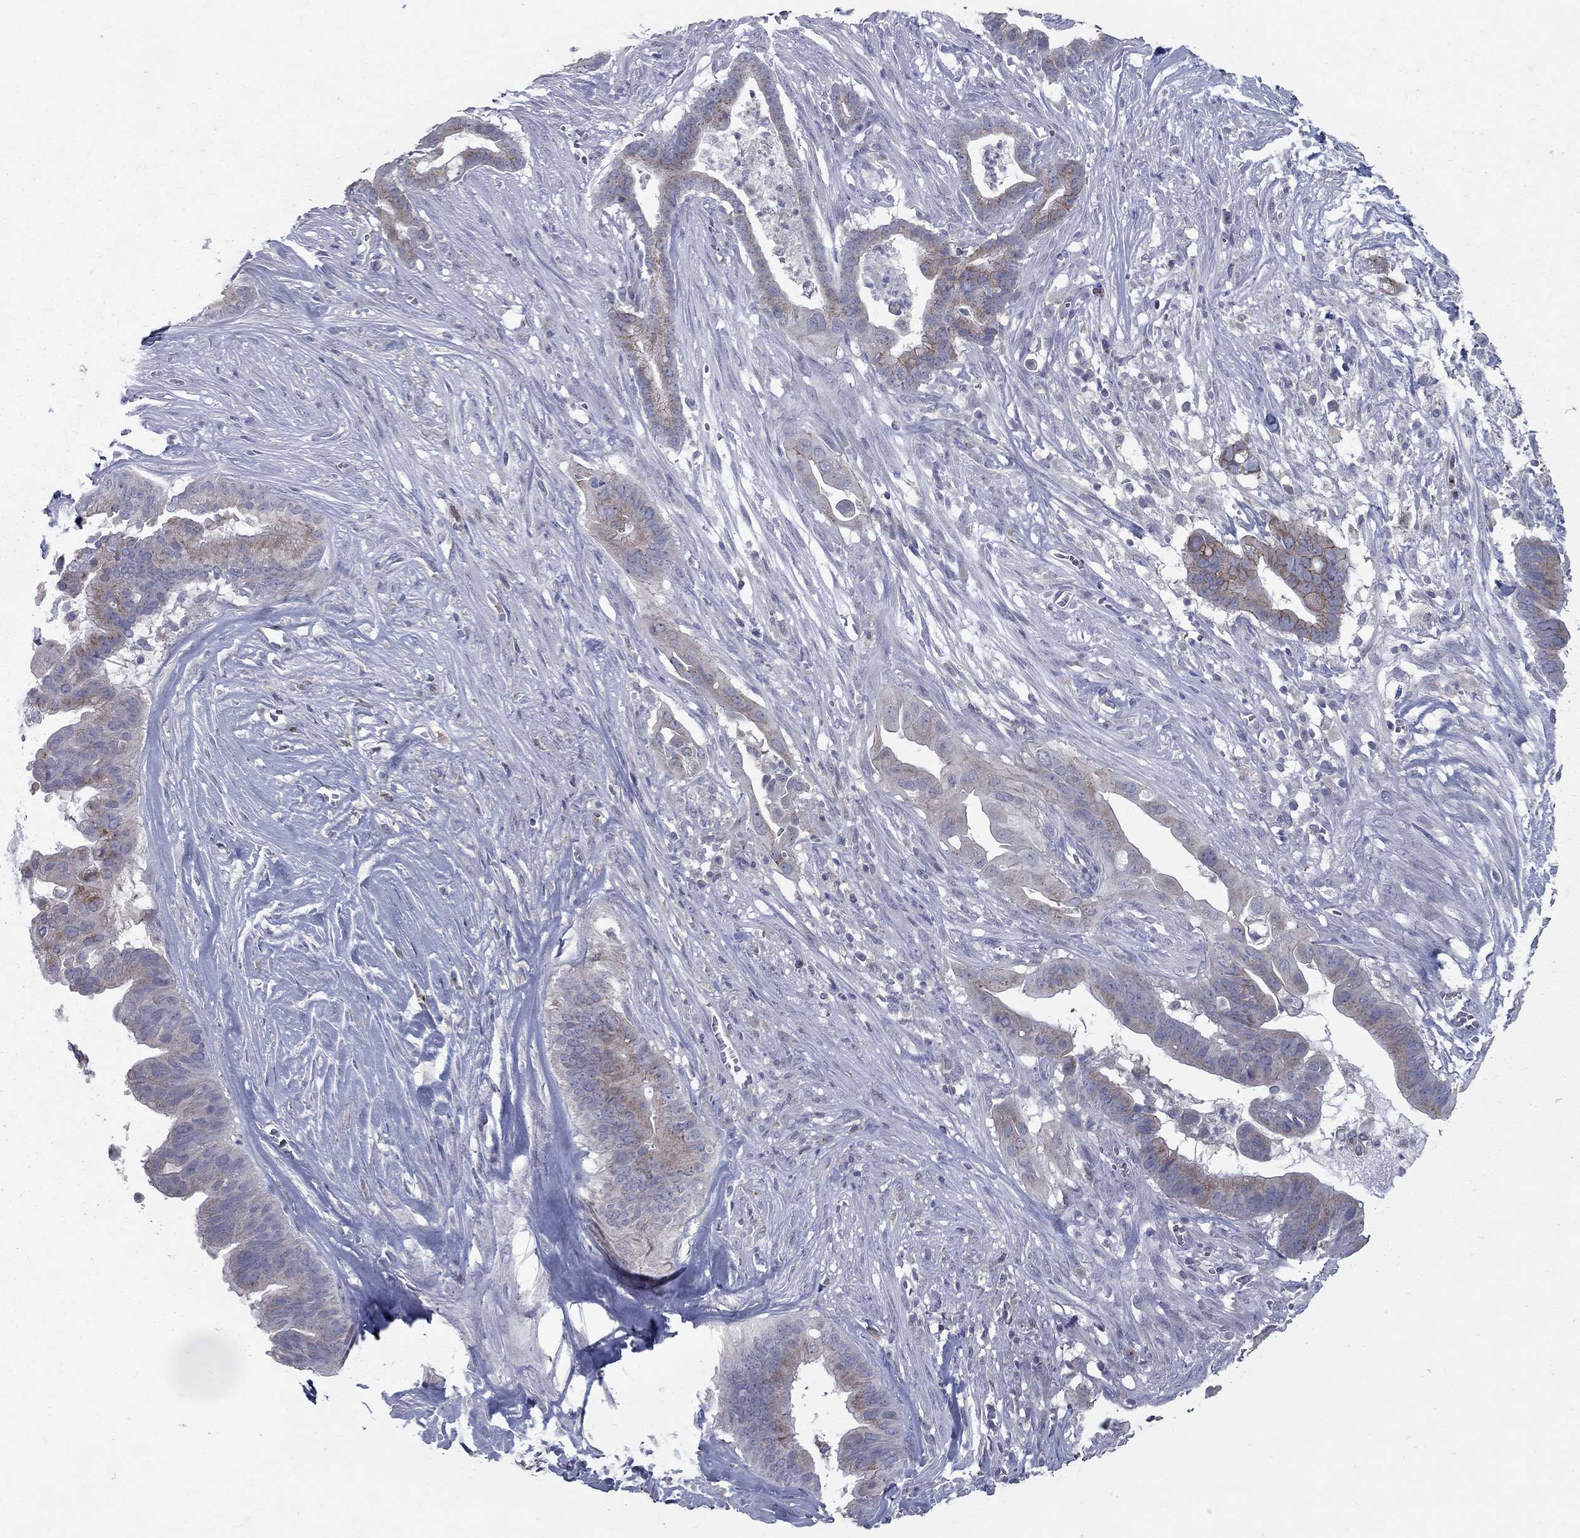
{"staining": {"intensity": "strong", "quantity": "<25%", "location": "cytoplasmic/membranous"}, "tissue": "pancreatic cancer", "cell_type": "Tumor cells", "image_type": "cancer", "snomed": [{"axis": "morphology", "description": "Adenocarcinoma, NOS"}, {"axis": "topography", "description": "Pancreas"}], "caption": "Immunohistochemical staining of human adenocarcinoma (pancreatic) shows strong cytoplasmic/membranous protein positivity in about <25% of tumor cells.", "gene": "KIAA0319L", "patient": {"sex": "male", "age": 61}}